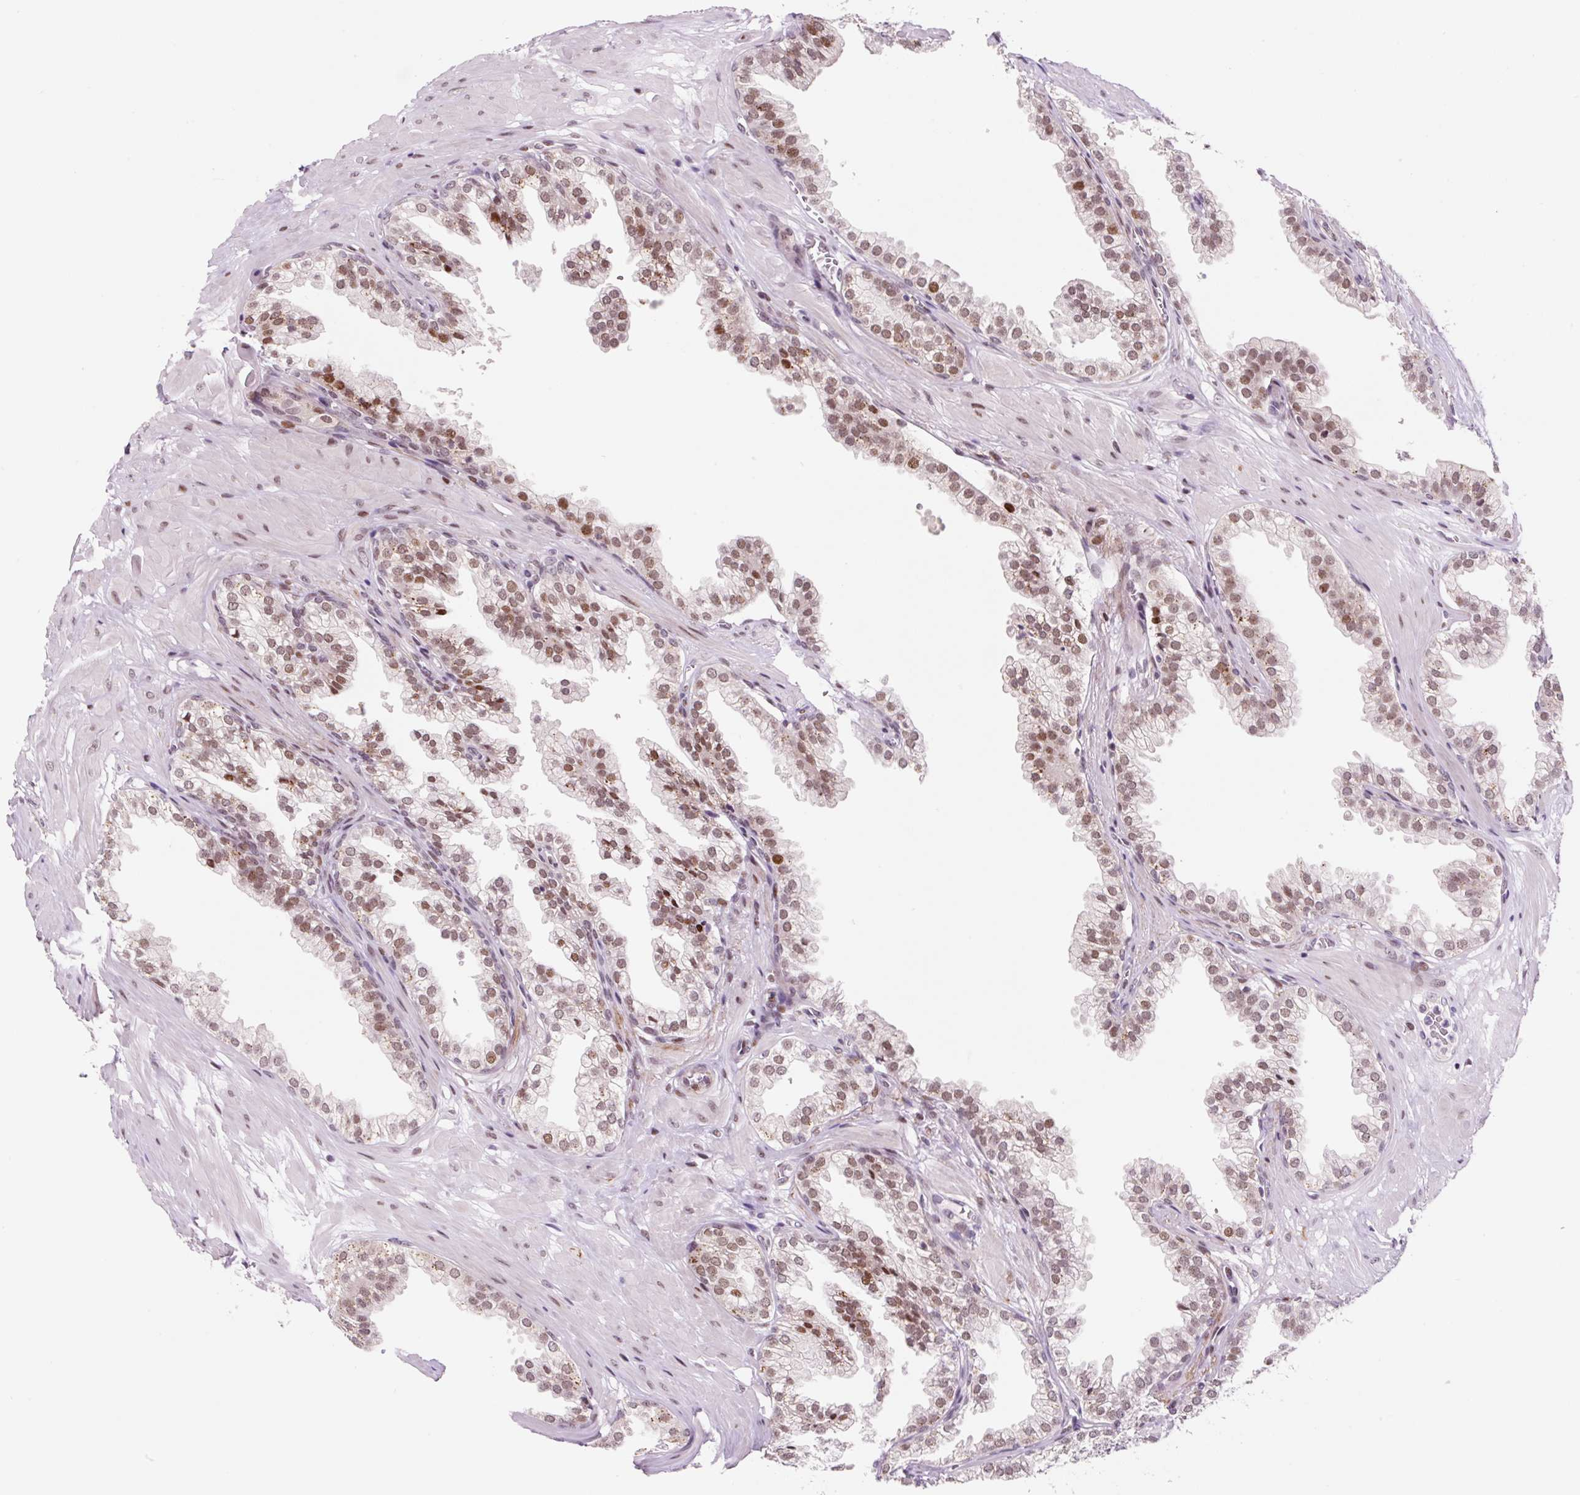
{"staining": {"intensity": "moderate", "quantity": ">75%", "location": "nuclear"}, "tissue": "prostate", "cell_type": "Glandular cells", "image_type": "normal", "snomed": [{"axis": "morphology", "description": "Normal tissue, NOS"}, {"axis": "topography", "description": "Prostate"}, {"axis": "topography", "description": "Peripheral nerve tissue"}], "caption": "Prostate stained with DAB (3,3'-diaminobenzidine) IHC demonstrates medium levels of moderate nuclear expression in about >75% of glandular cells.", "gene": "CCNL2", "patient": {"sex": "male", "age": 55}}